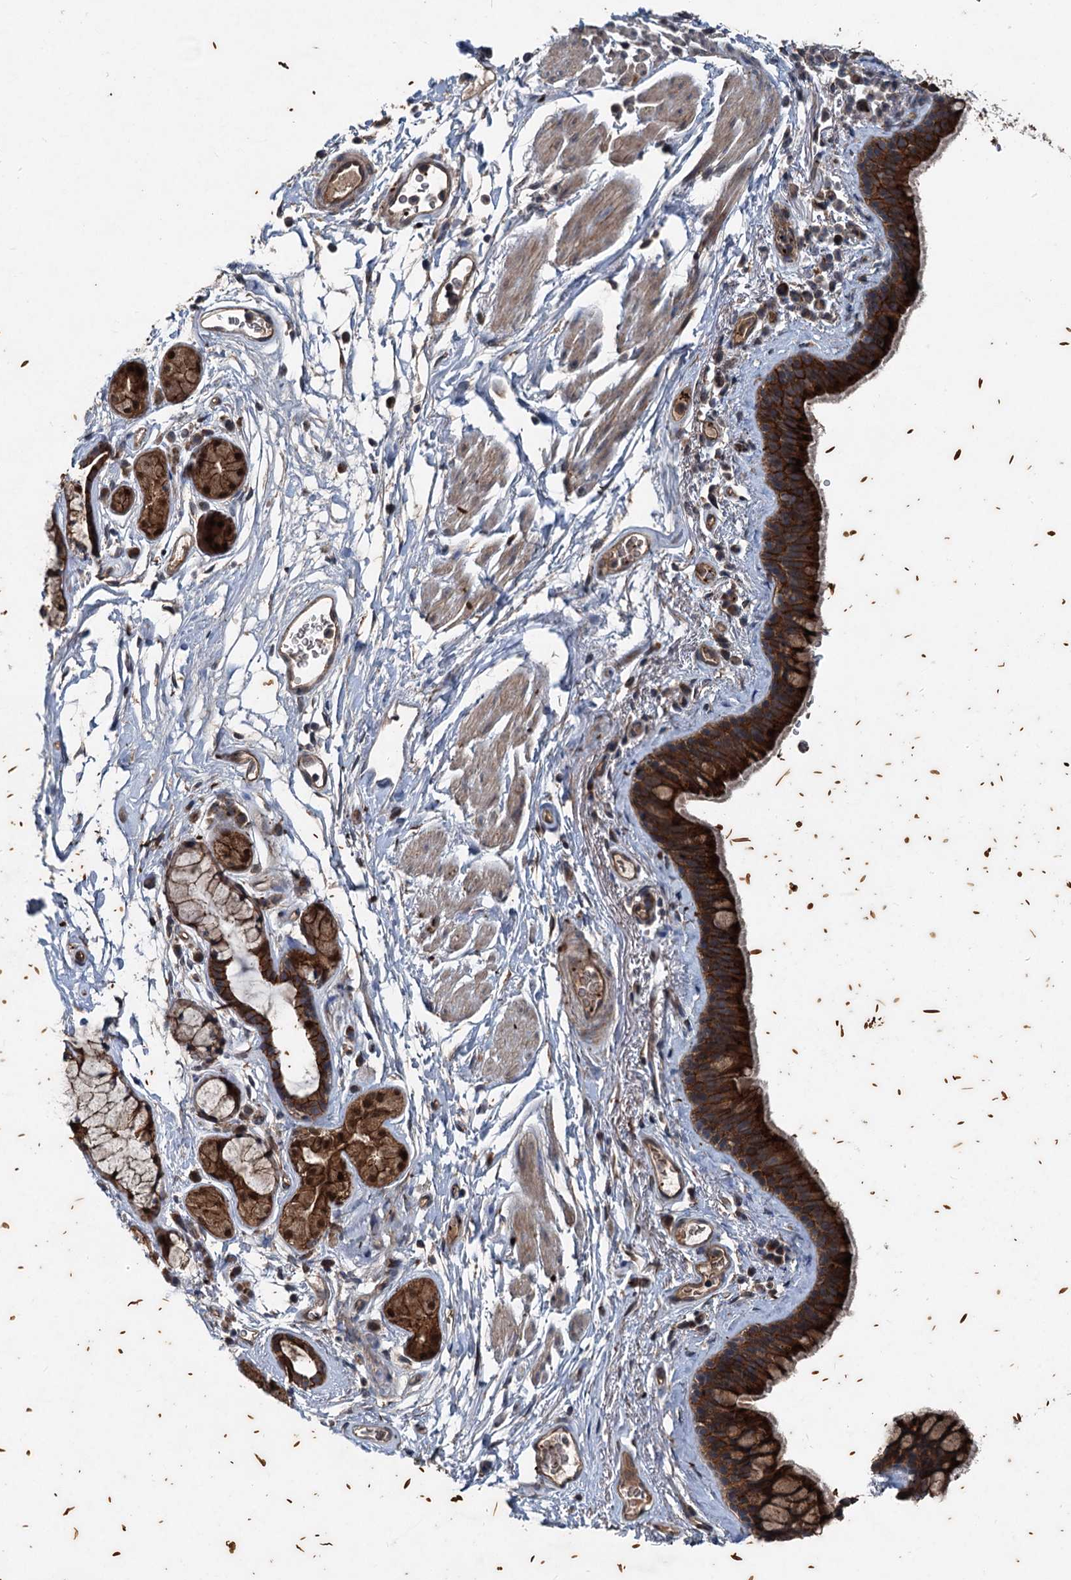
{"staining": {"intensity": "strong", "quantity": ">75%", "location": "cytoplasmic/membranous"}, "tissue": "bronchus", "cell_type": "Respiratory epithelial cells", "image_type": "normal", "snomed": [{"axis": "morphology", "description": "Normal tissue, NOS"}, {"axis": "topography", "description": "Cartilage tissue"}], "caption": "Respiratory epithelial cells show high levels of strong cytoplasmic/membranous staining in about >75% of cells in benign human bronchus.", "gene": "N4BP2L2", "patient": {"sex": "male", "age": 63}}